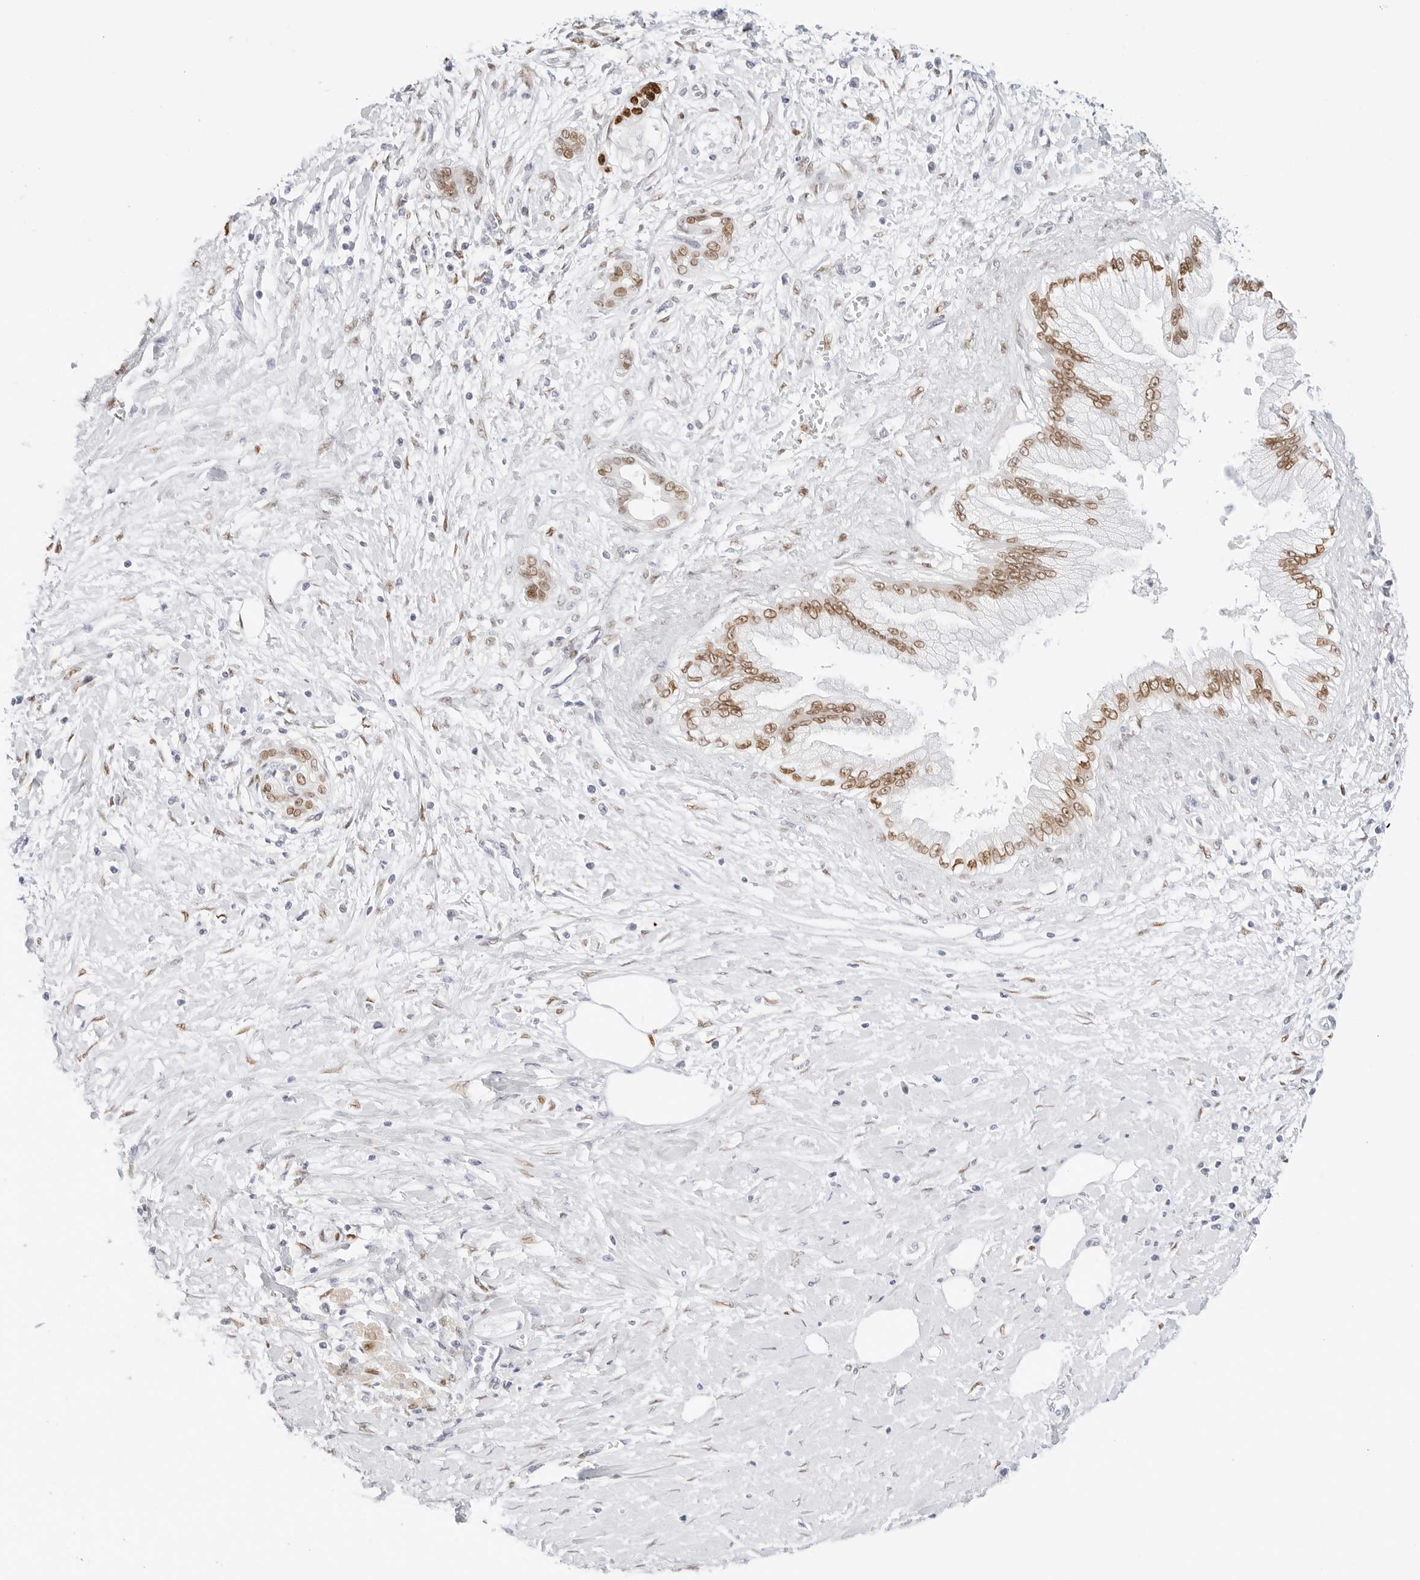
{"staining": {"intensity": "moderate", "quantity": ">75%", "location": "nuclear"}, "tissue": "pancreatic cancer", "cell_type": "Tumor cells", "image_type": "cancer", "snomed": [{"axis": "morphology", "description": "Adenocarcinoma, NOS"}, {"axis": "topography", "description": "Pancreas"}], "caption": "A micrograph of pancreatic cancer stained for a protein displays moderate nuclear brown staining in tumor cells.", "gene": "SPIDR", "patient": {"sex": "male", "age": 58}}